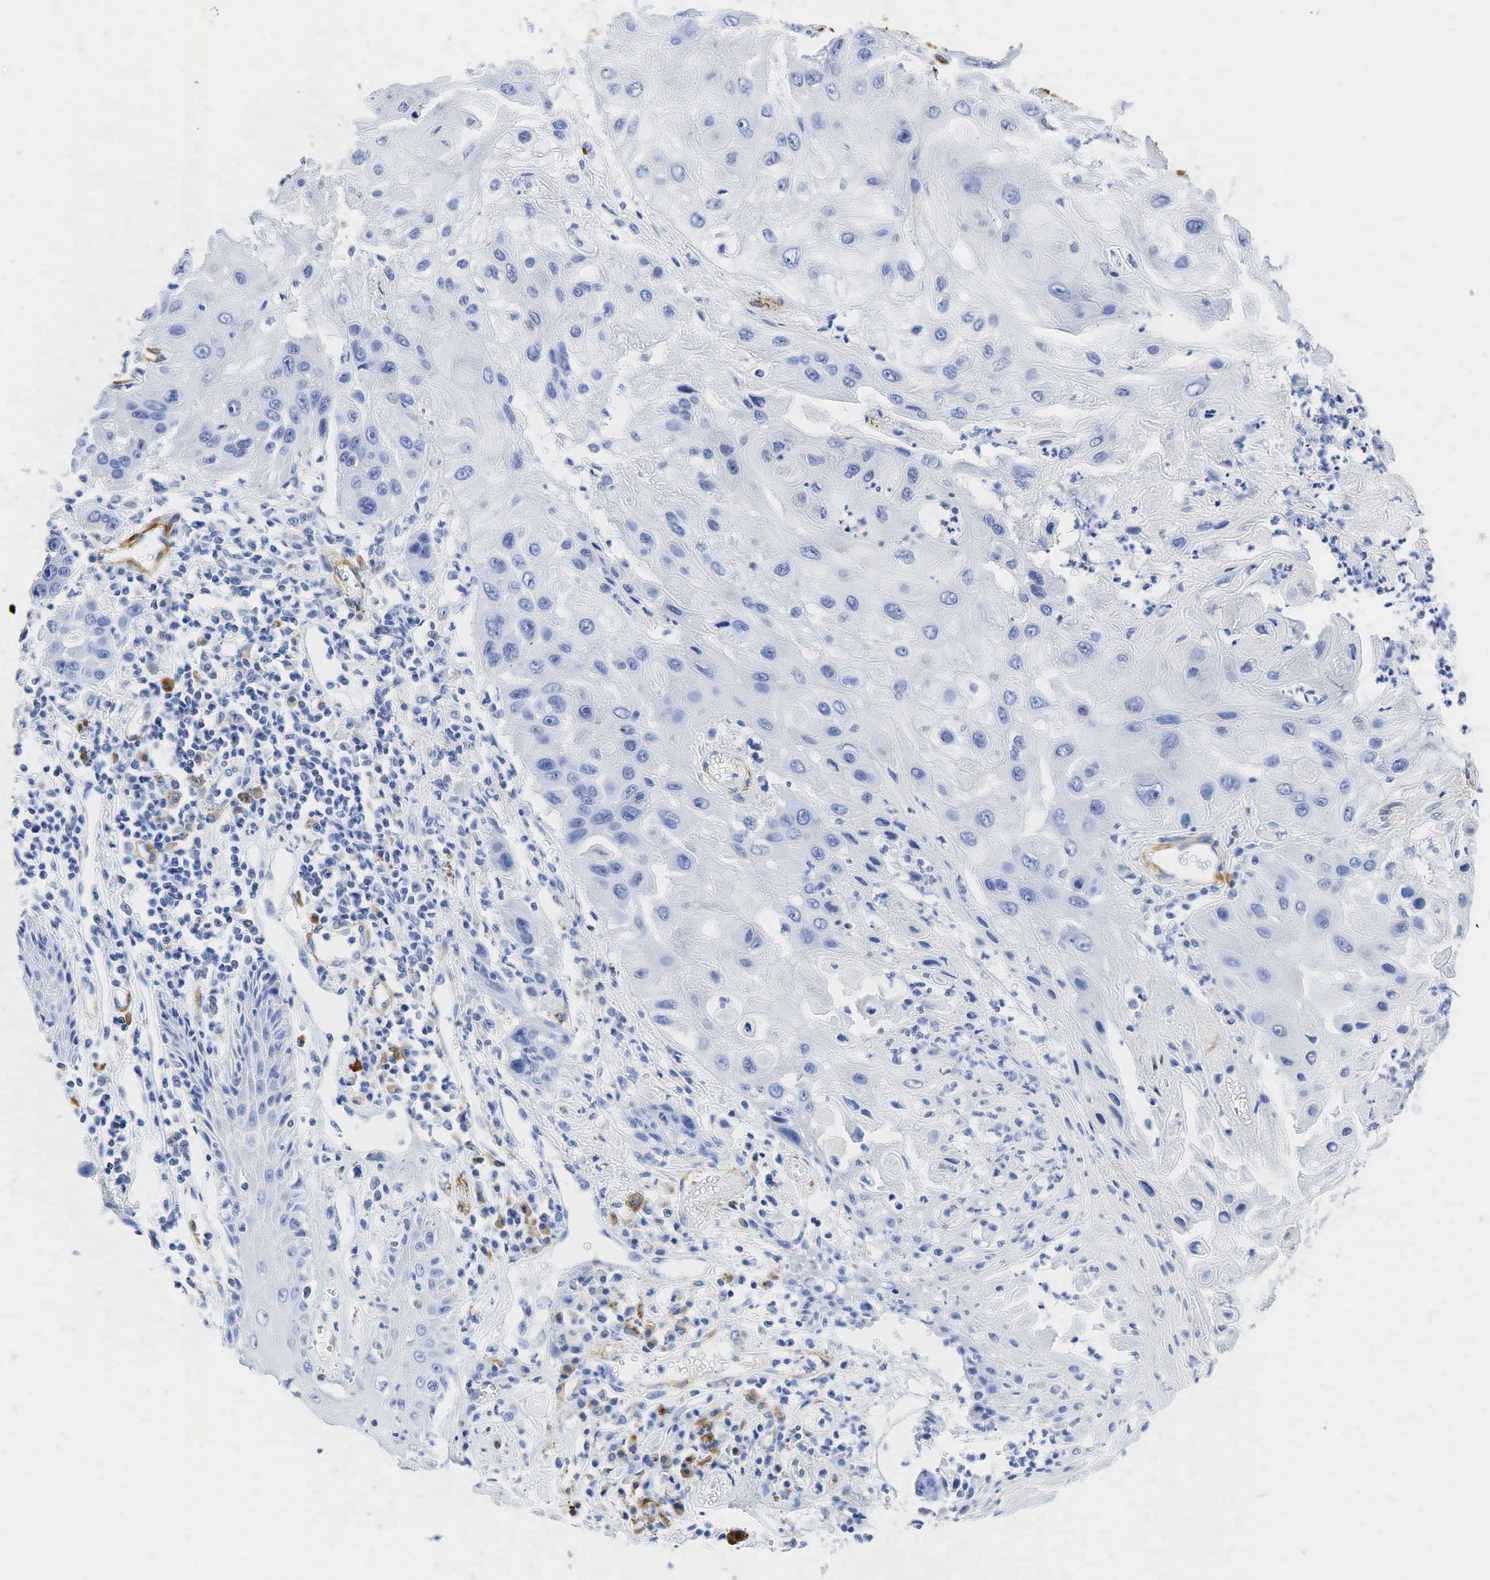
{"staining": {"intensity": "negative", "quantity": "none", "location": "none"}, "tissue": "skin cancer", "cell_type": "Tumor cells", "image_type": "cancer", "snomed": [{"axis": "morphology", "description": "Squamous cell carcinoma, NOS"}, {"axis": "topography", "description": "Skin"}, {"axis": "topography", "description": "Anal"}], "caption": "Immunohistochemistry (IHC) histopathology image of neoplastic tissue: human skin cancer stained with DAB displays no significant protein staining in tumor cells. Nuclei are stained in blue.", "gene": "ACTA1", "patient": {"sex": "male", "age": 61}}